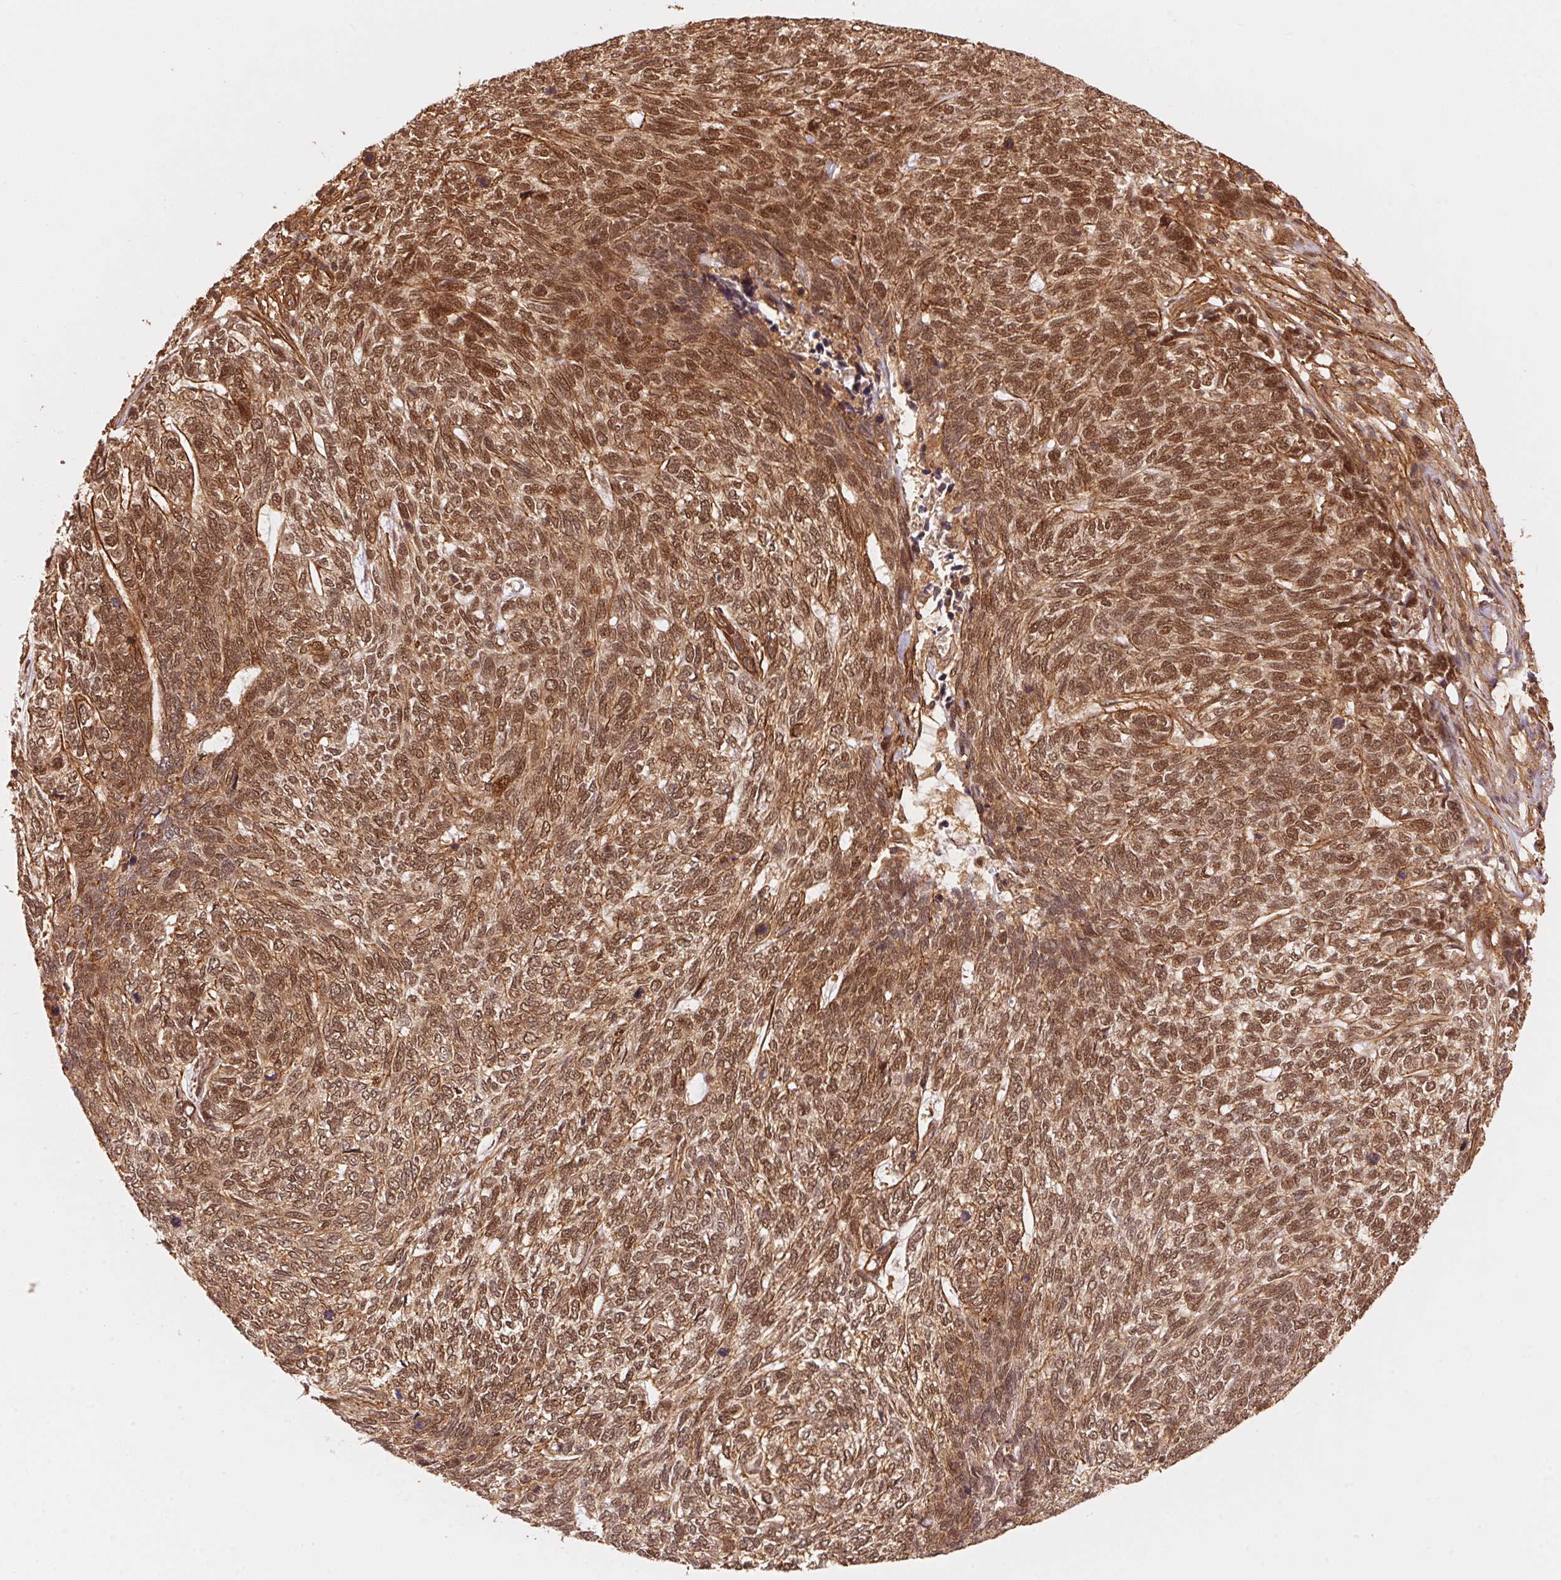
{"staining": {"intensity": "moderate", "quantity": ">75%", "location": "nuclear"}, "tissue": "skin cancer", "cell_type": "Tumor cells", "image_type": "cancer", "snomed": [{"axis": "morphology", "description": "Basal cell carcinoma"}, {"axis": "topography", "description": "Skin"}], "caption": "IHC of skin basal cell carcinoma demonstrates medium levels of moderate nuclear expression in about >75% of tumor cells. (DAB = brown stain, brightfield microscopy at high magnification).", "gene": "TNIP2", "patient": {"sex": "female", "age": 65}}